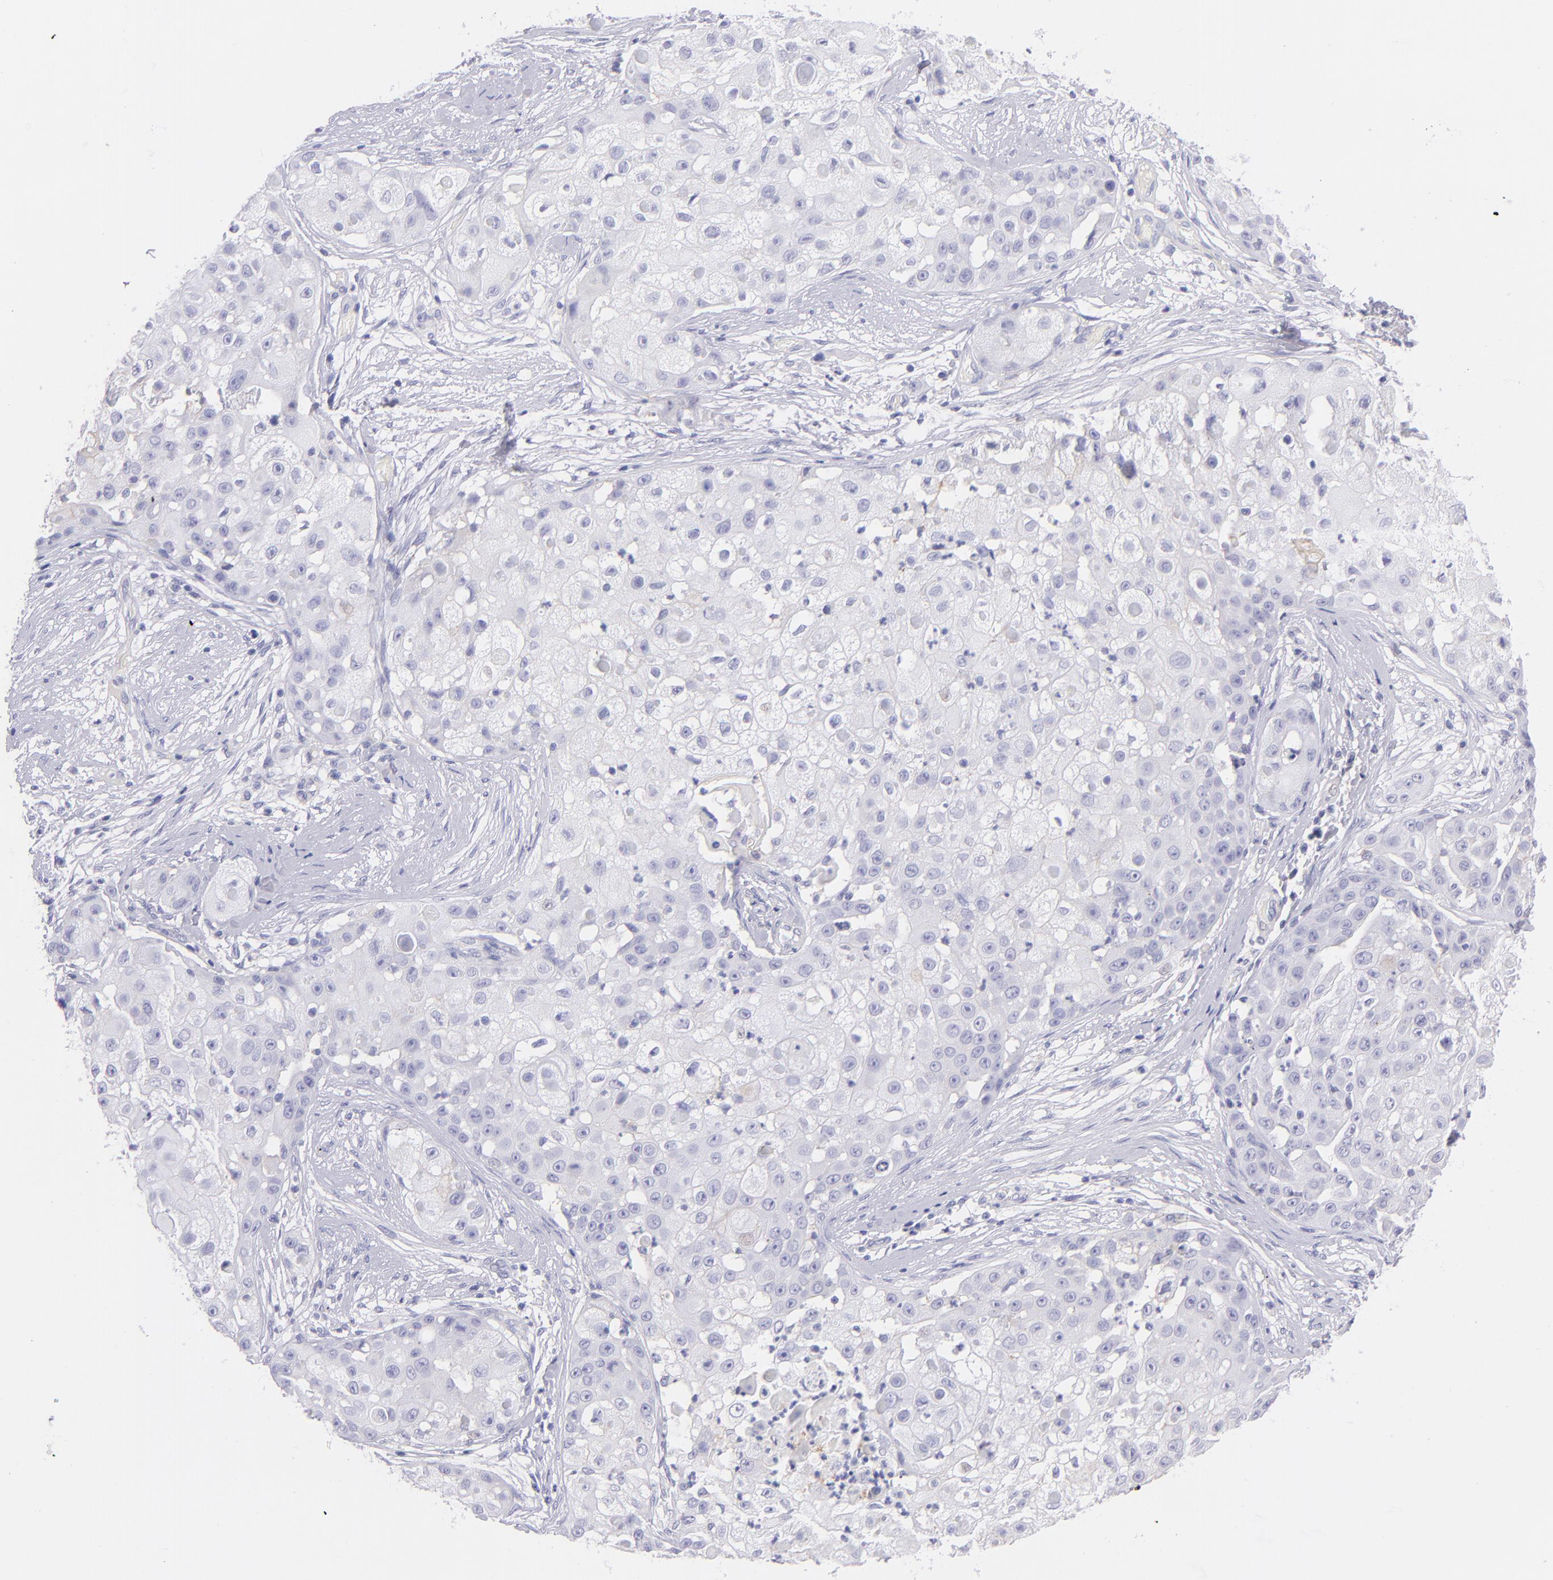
{"staining": {"intensity": "negative", "quantity": "none", "location": "none"}, "tissue": "skin cancer", "cell_type": "Tumor cells", "image_type": "cancer", "snomed": [{"axis": "morphology", "description": "Squamous cell carcinoma, NOS"}, {"axis": "topography", "description": "Skin"}], "caption": "DAB (3,3'-diaminobenzidine) immunohistochemical staining of skin cancer exhibits no significant expression in tumor cells. Nuclei are stained in blue.", "gene": "CD81", "patient": {"sex": "female", "age": 57}}